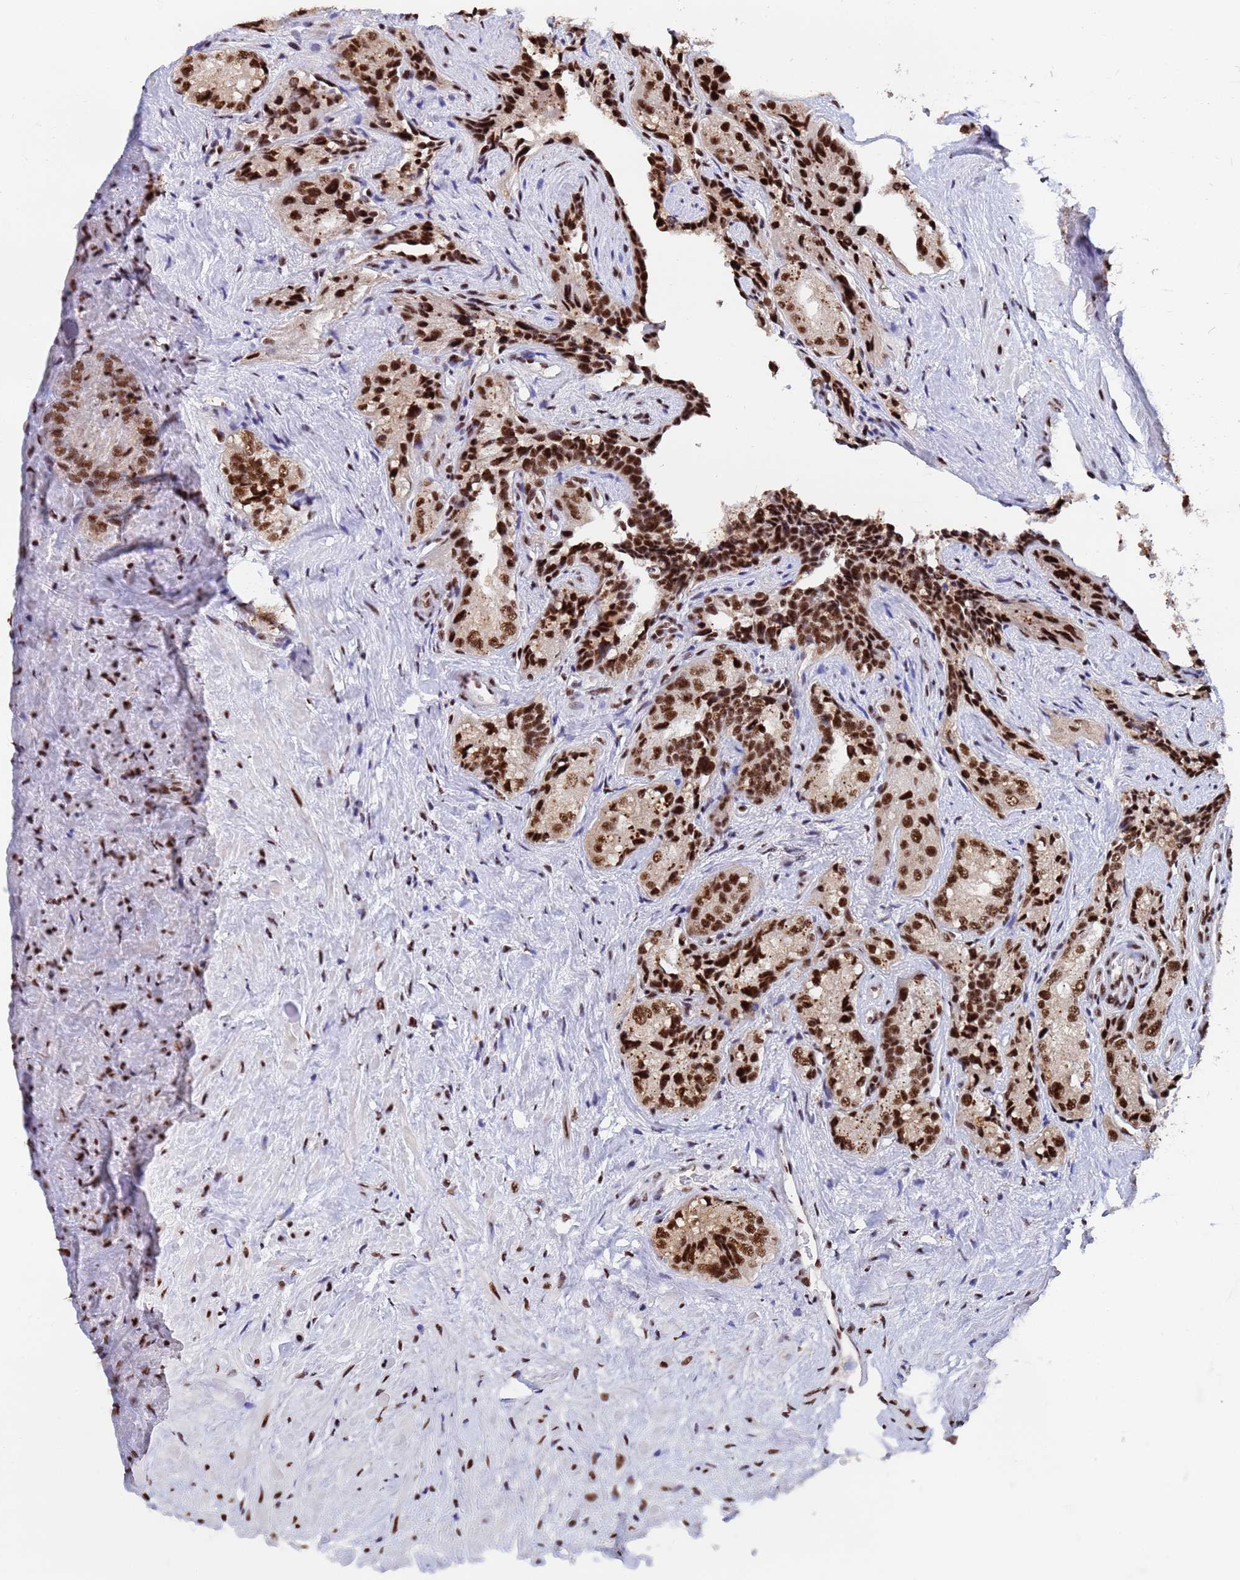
{"staining": {"intensity": "moderate", "quantity": ">75%", "location": "nuclear"}, "tissue": "seminal vesicle", "cell_type": "Glandular cells", "image_type": "normal", "snomed": [{"axis": "morphology", "description": "Normal tissue, NOS"}, {"axis": "topography", "description": "Seminal veicle"}, {"axis": "topography", "description": "Peripheral nerve tissue"}], "caption": "Seminal vesicle stained with immunohistochemistry (IHC) shows moderate nuclear staining in approximately >75% of glandular cells. (DAB IHC, brown staining for protein, blue staining for nuclei).", "gene": "SF3B2", "patient": {"sex": "male", "age": 67}}